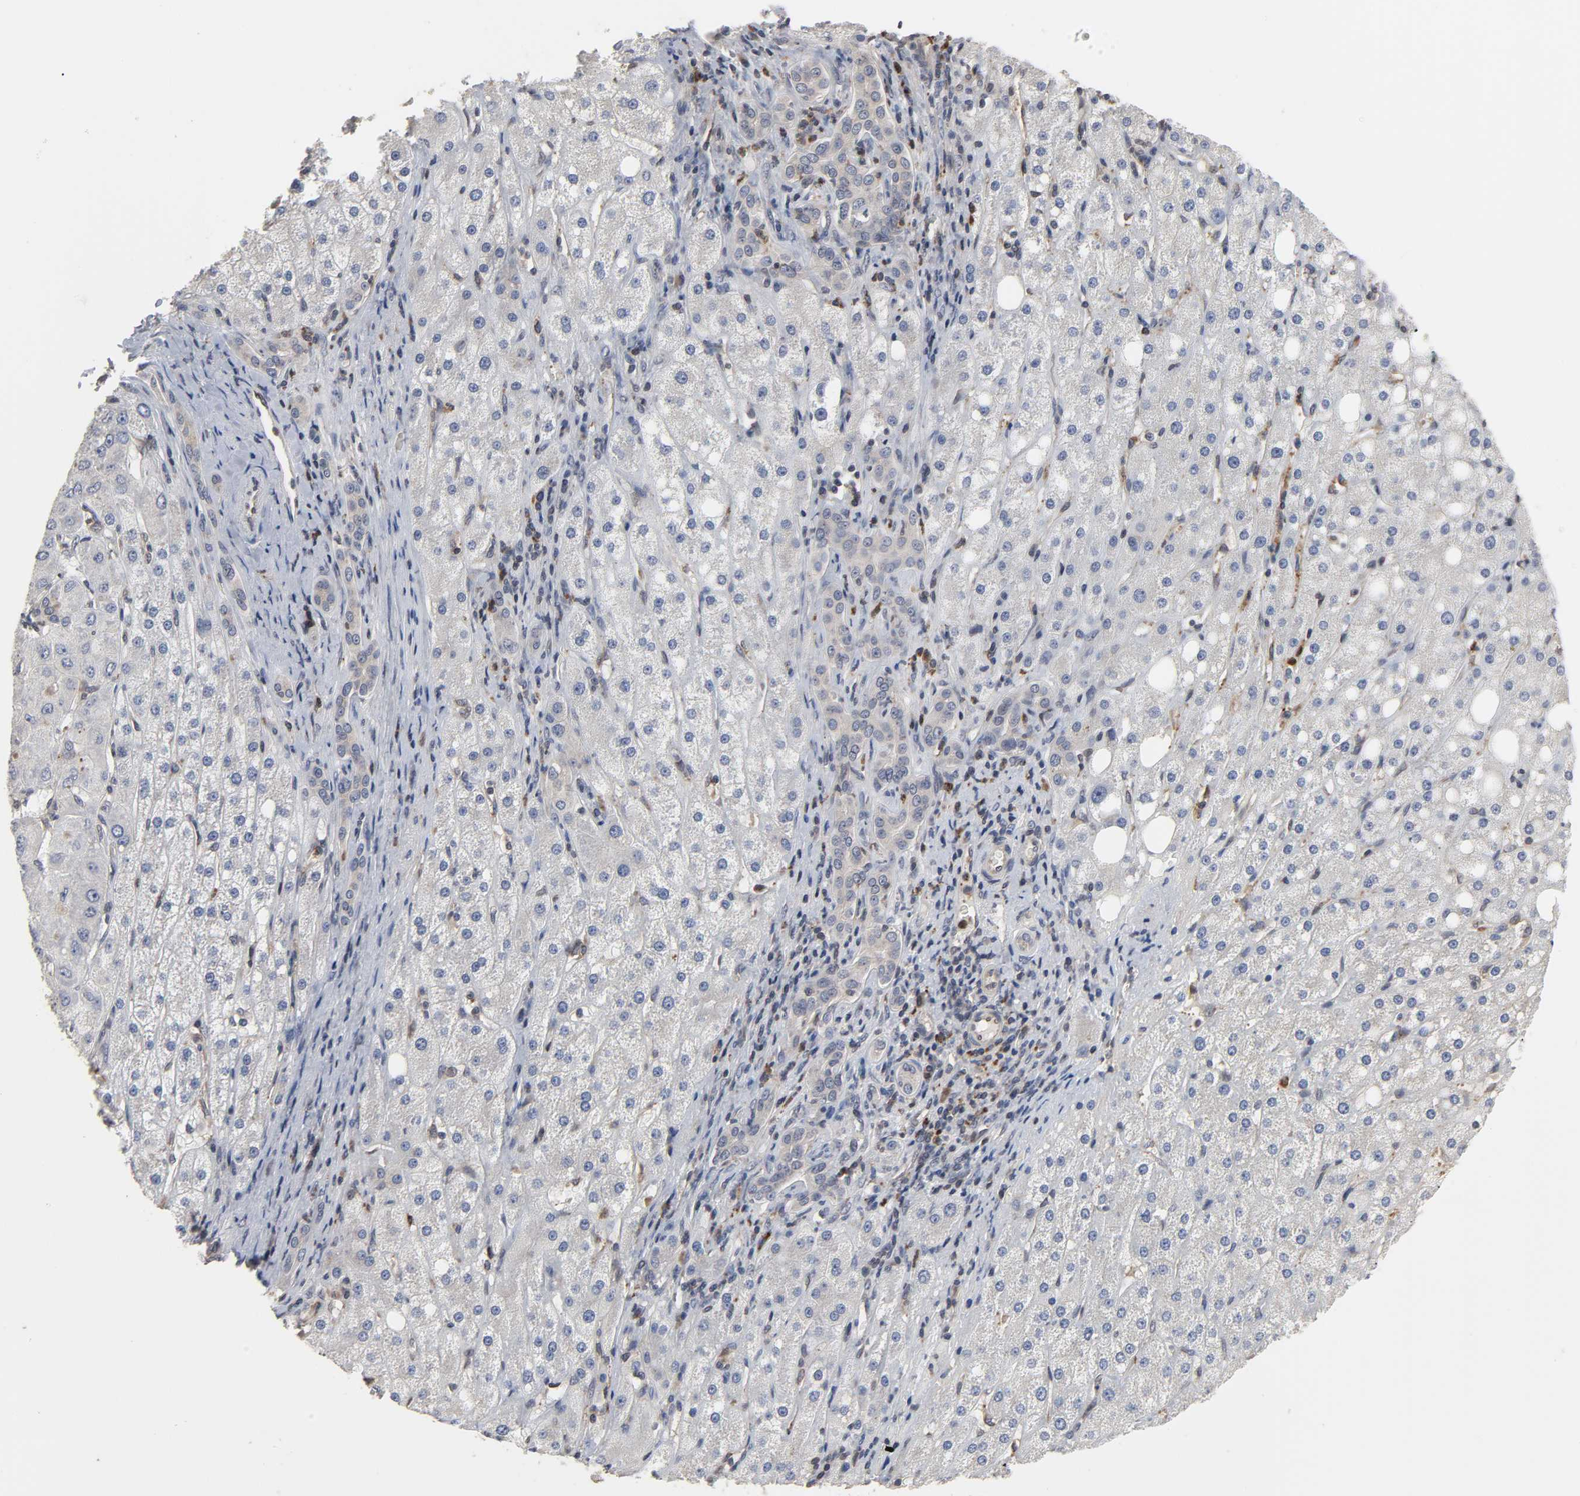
{"staining": {"intensity": "weak", "quantity": "25%-75%", "location": "cytoplasmic/membranous"}, "tissue": "liver cancer", "cell_type": "Tumor cells", "image_type": "cancer", "snomed": [{"axis": "morphology", "description": "Carcinoma, Hepatocellular, NOS"}, {"axis": "topography", "description": "Liver"}], "caption": "This is an image of immunohistochemistry staining of hepatocellular carcinoma (liver), which shows weak positivity in the cytoplasmic/membranous of tumor cells.", "gene": "CCDC175", "patient": {"sex": "male", "age": 80}}